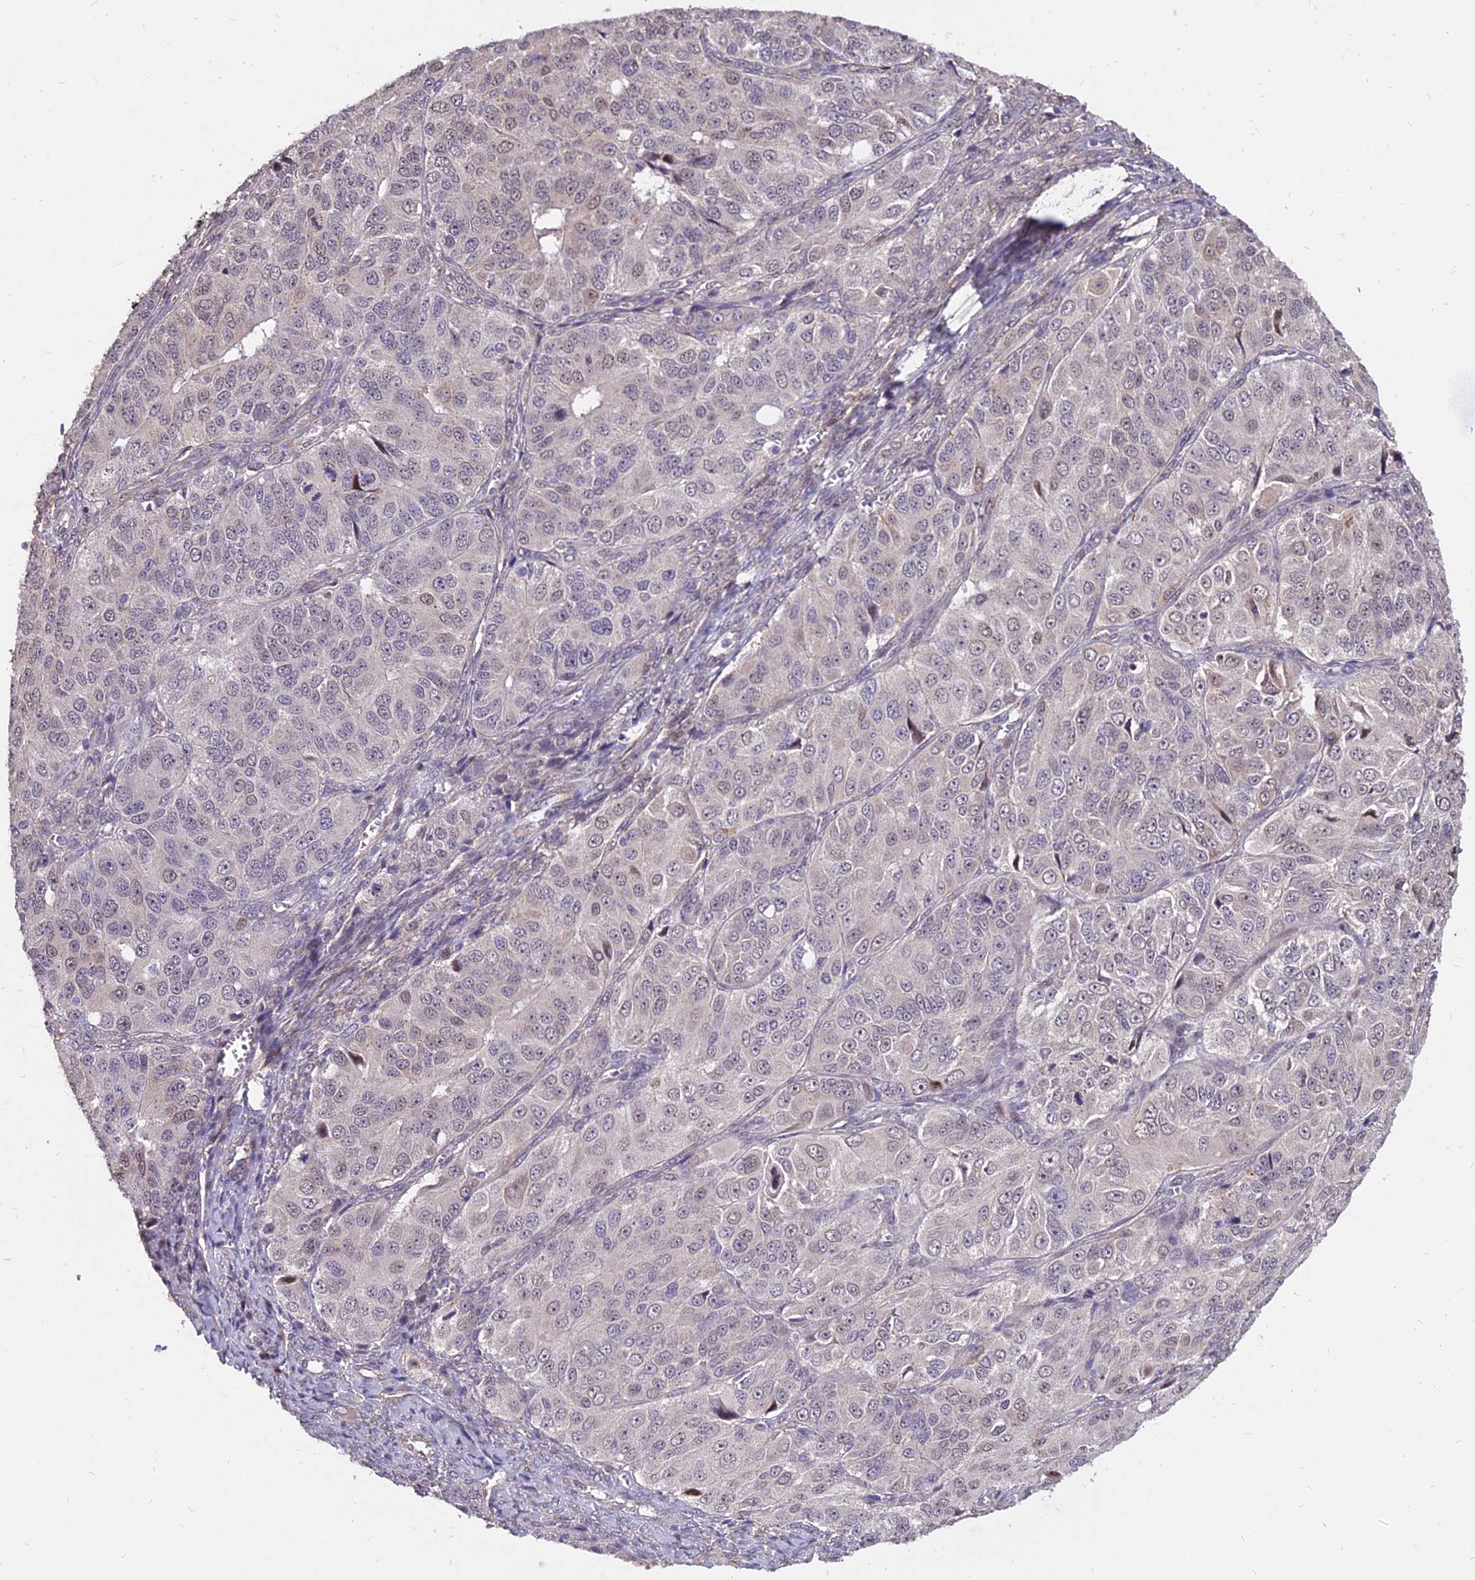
{"staining": {"intensity": "negative", "quantity": "none", "location": "none"}, "tissue": "ovarian cancer", "cell_type": "Tumor cells", "image_type": "cancer", "snomed": [{"axis": "morphology", "description": "Carcinoma, endometroid"}, {"axis": "topography", "description": "Ovary"}], "caption": "Histopathology image shows no significant protein staining in tumor cells of ovarian cancer (endometroid carcinoma). The staining was performed using DAB (3,3'-diaminobenzidine) to visualize the protein expression in brown, while the nuclei were stained in blue with hematoxylin (Magnification: 20x).", "gene": "C11orf68", "patient": {"sex": "female", "age": 51}}